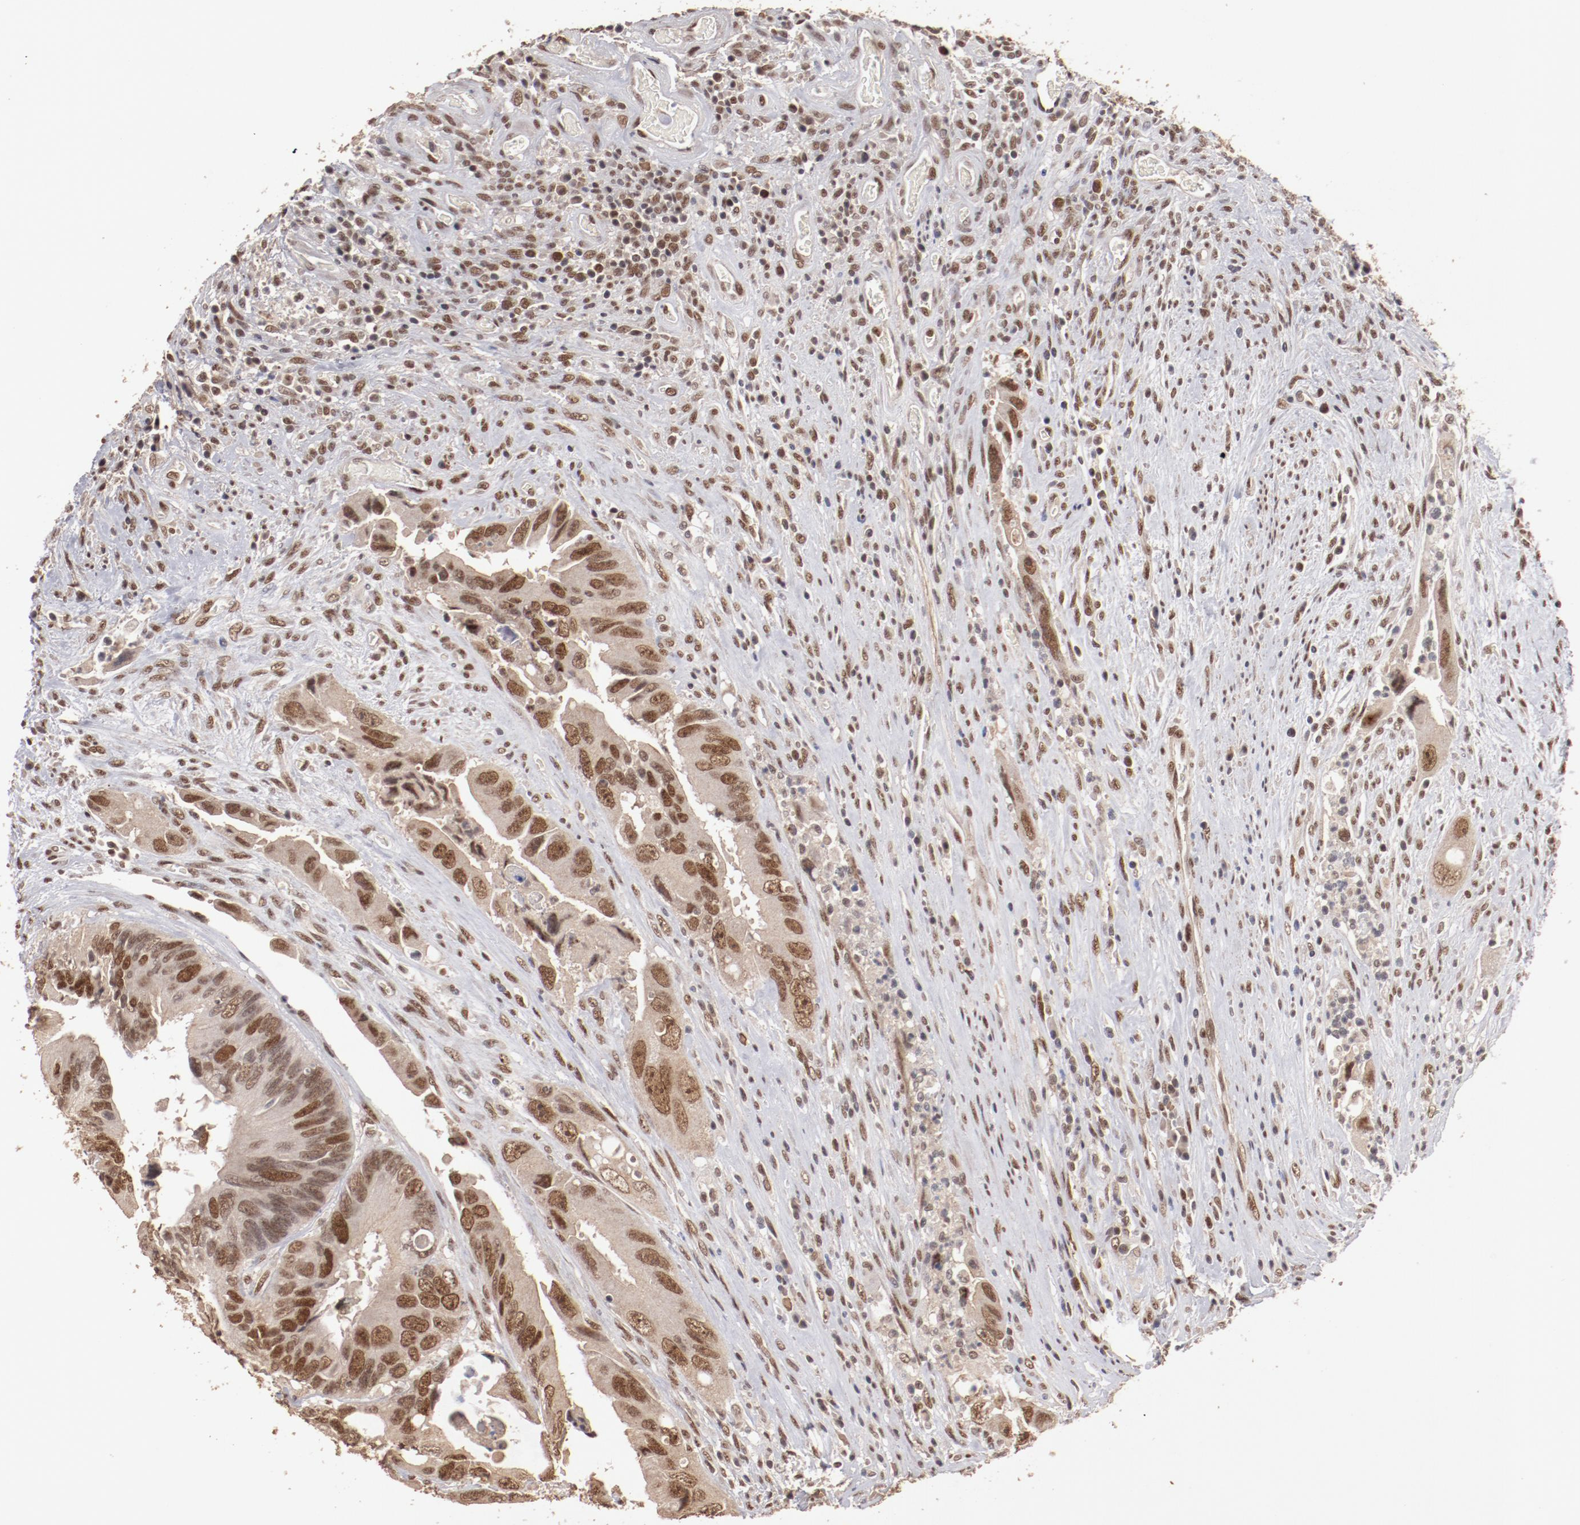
{"staining": {"intensity": "moderate", "quantity": ">75%", "location": "cytoplasmic/membranous,nuclear"}, "tissue": "colorectal cancer", "cell_type": "Tumor cells", "image_type": "cancer", "snomed": [{"axis": "morphology", "description": "Adenocarcinoma, NOS"}, {"axis": "topography", "description": "Rectum"}], "caption": "Colorectal cancer stained with DAB (3,3'-diaminobenzidine) immunohistochemistry reveals medium levels of moderate cytoplasmic/membranous and nuclear staining in about >75% of tumor cells.", "gene": "CLOCK", "patient": {"sex": "male", "age": 70}}